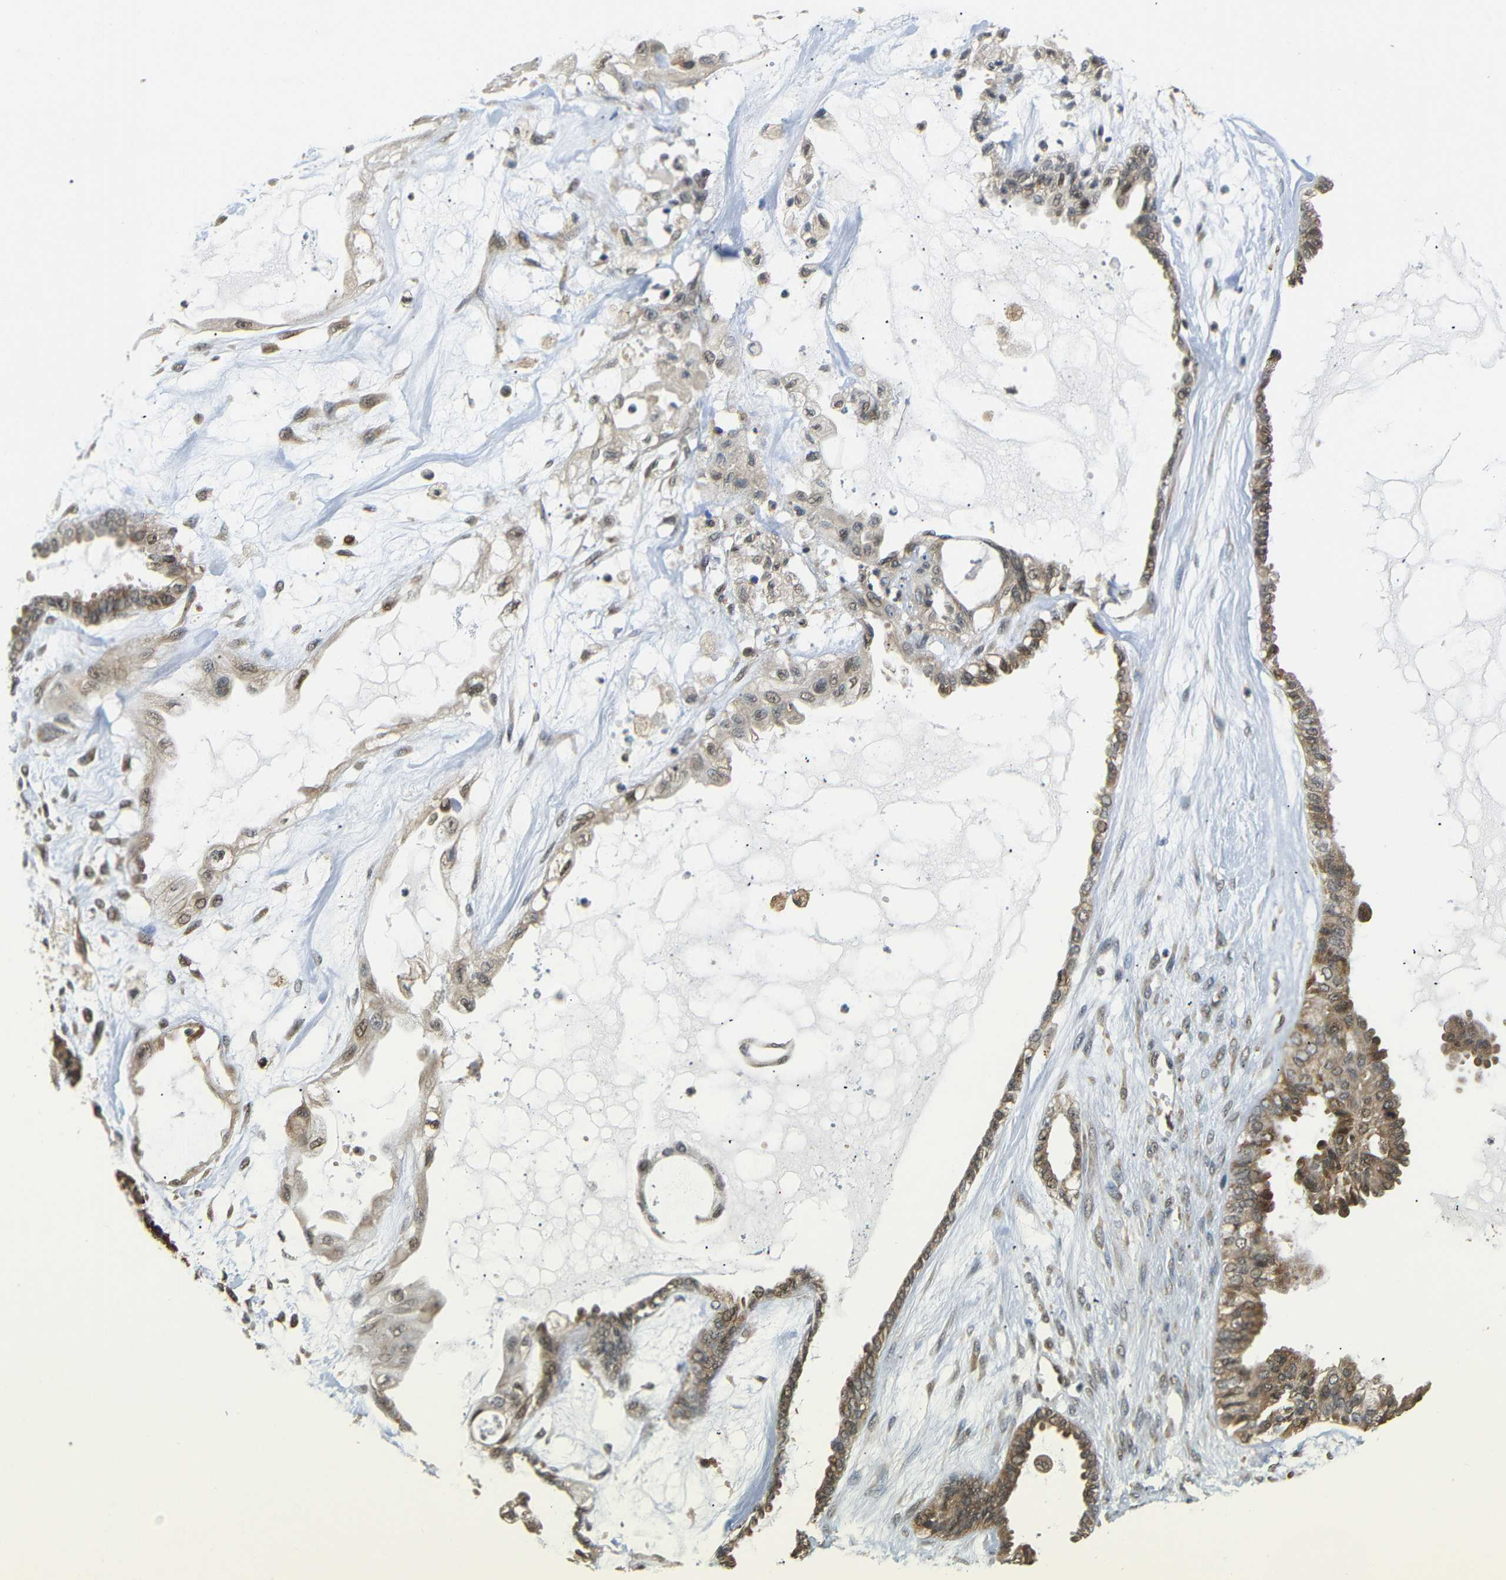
{"staining": {"intensity": "moderate", "quantity": ">75%", "location": "cytoplasmic/membranous,nuclear"}, "tissue": "ovarian cancer", "cell_type": "Tumor cells", "image_type": "cancer", "snomed": [{"axis": "morphology", "description": "Carcinoma, NOS"}, {"axis": "morphology", "description": "Carcinoma, endometroid"}, {"axis": "topography", "description": "Ovary"}], "caption": "About >75% of tumor cells in ovarian cancer (carcinoma) show moderate cytoplasmic/membranous and nuclear protein positivity as visualized by brown immunohistochemical staining.", "gene": "GJA5", "patient": {"sex": "female", "age": 50}}